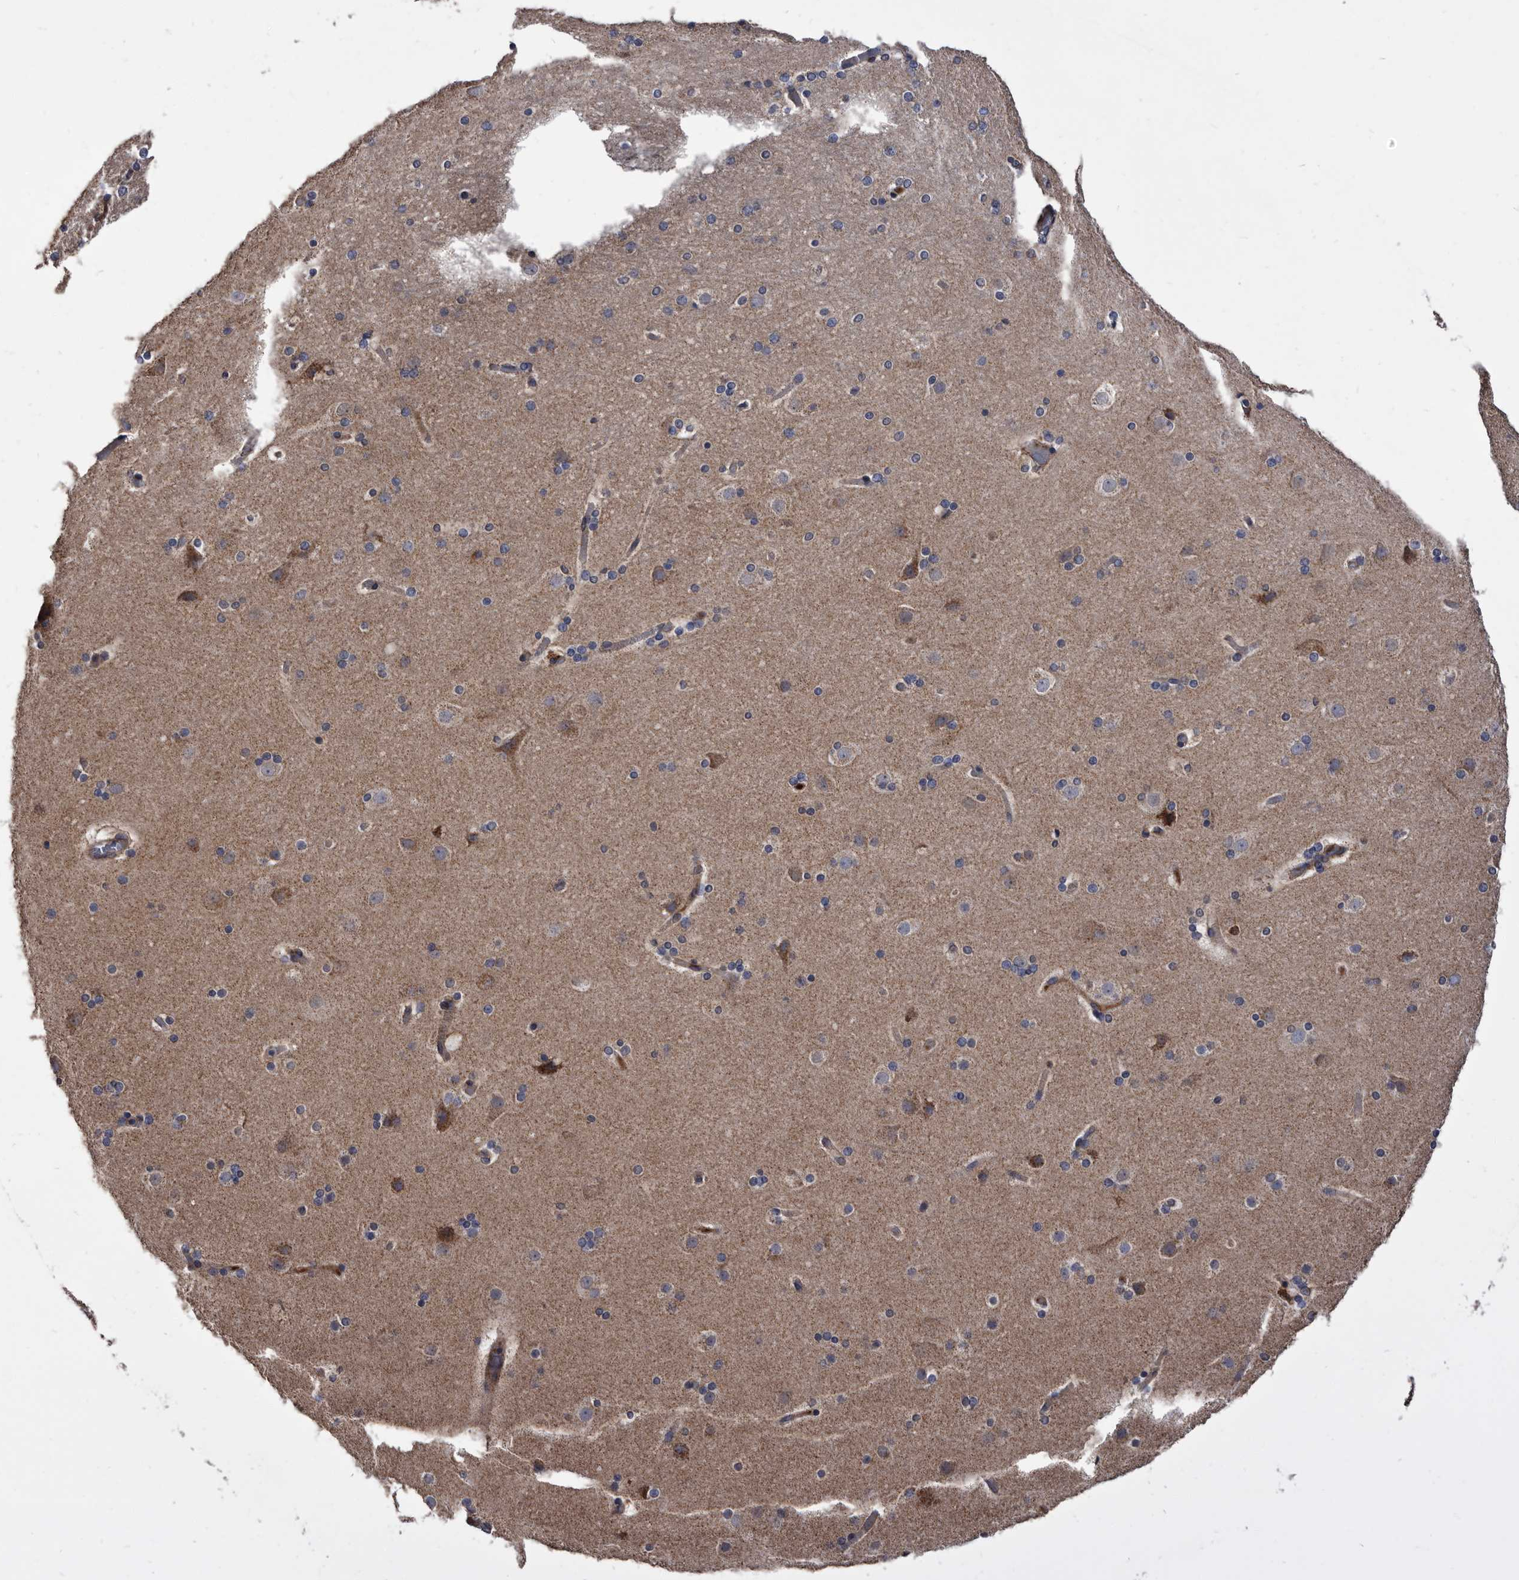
{"staining": {"intensity": "moderate", "quantity": "25%-75%", "location": "cytoplasmic/membranous"}, "tissue": "cerebral cortex", "cell_type": "Endothelial cells", "image_type": "normal", "snomed": [{"axis": "morphology", "description": "Normal tissue, NOS"}, {"axis": "topography", "description": "Cerebral cortex"}], "caption": "An image of cerebral cortex stained for a protein shows moderate cytoplasmic/membranous brown staining in endothelial cells.", "gene": "DTNBP1", "patient": {"sex": "male", "age": 57}}